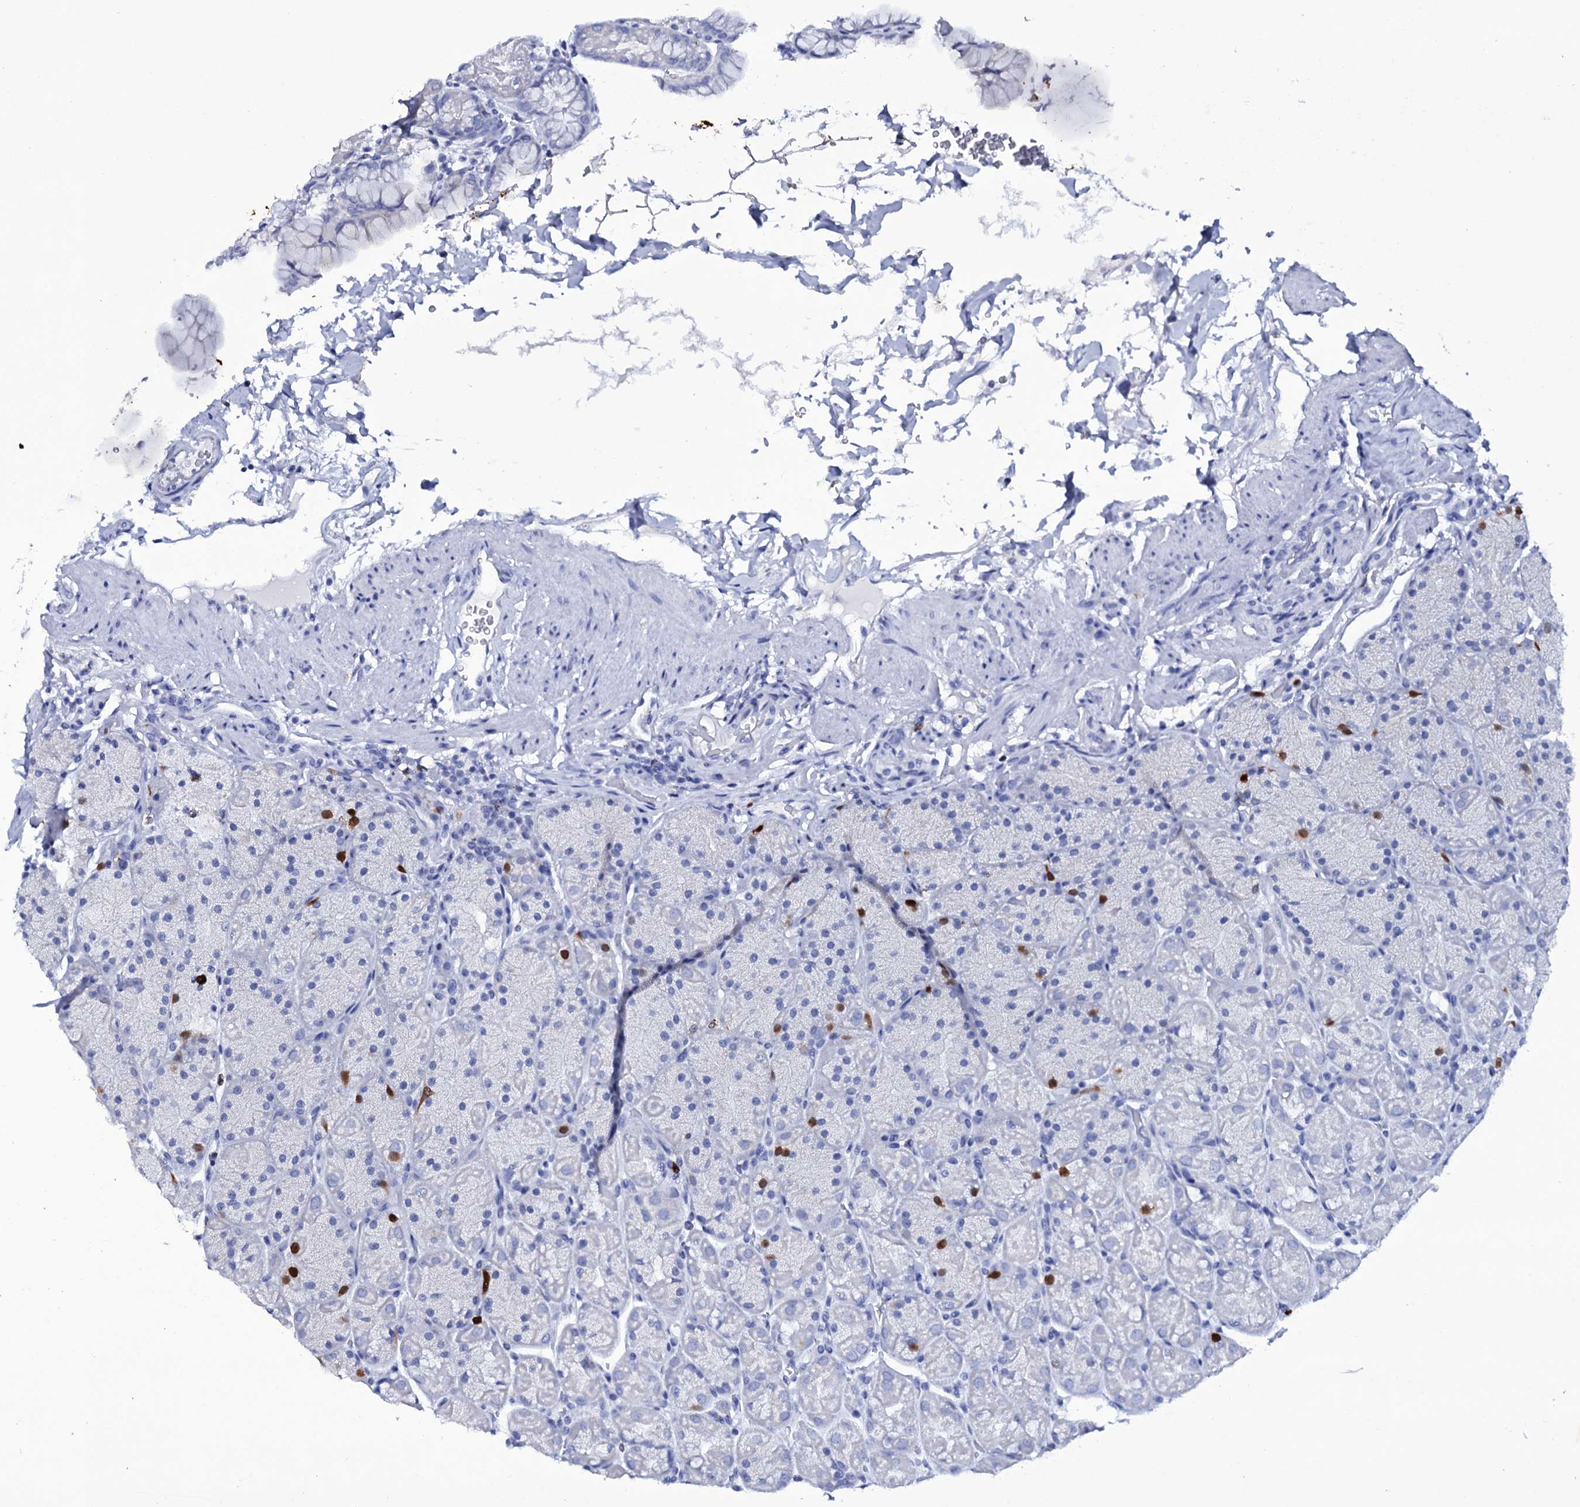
{"staining": {"intensity": "moderate", "quantity": "<25%", "location": "cytoplasmic/membranous,nuclear"}, "tissue": "stomach", "cell_type": "Glandular cells", "image_type": "normal", "snomed": [{"axis": "morphology", "description": "Normal tissue, NOS"}, {"axis": "topography", "description": "Stomach, upper"}, {"axis": "topography", "description": "Stomach, lower"}], "caption": "Protein positivity by immunohistochemistry demonstrates moderate cytoplasmic/membranous,nuclear staining in approximately <25% of glandular cells in normal stomach.", "gene": "ITPRID2", "patient": {"sex": "male", "age": 67}}